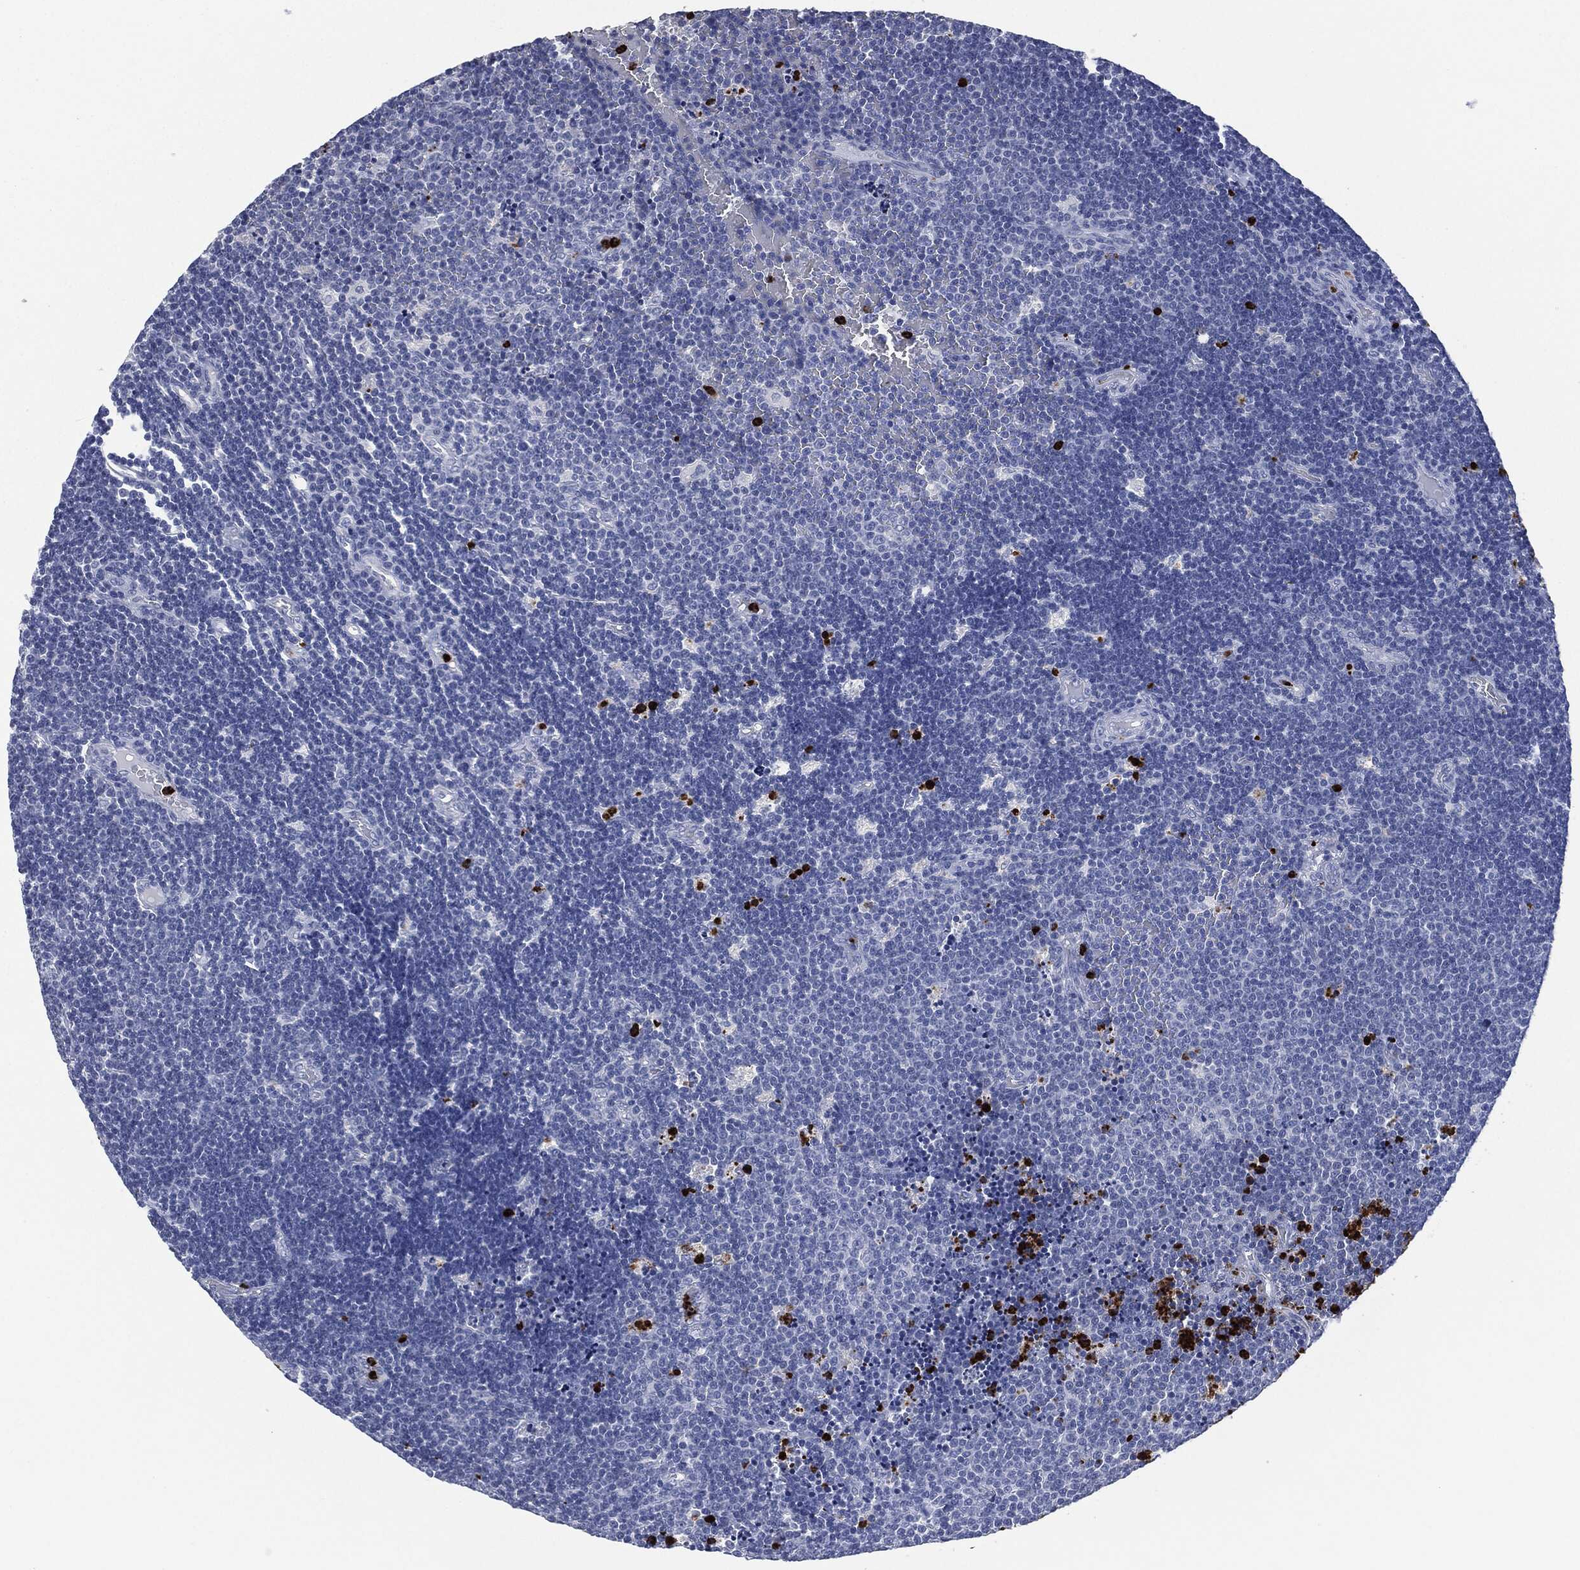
{"staining": {"intensity": "negative", "quantity": "none", "location": "none"}, "tissue": "lymphoma", "cell_type": "Tumor cells", "image_type": "cancer", "snomed": [{"axis": "morphology", "description": "Malignant lymphoma, non-Hodgkin's type, Low grade"}, {"axis": "topography", "description": "Brain"}], "caption": "Tumor cells are negative for brown protein staining in lymphoma.", "gene": "CEACAM8", "patient": {"sex": "female", "age": 66}}